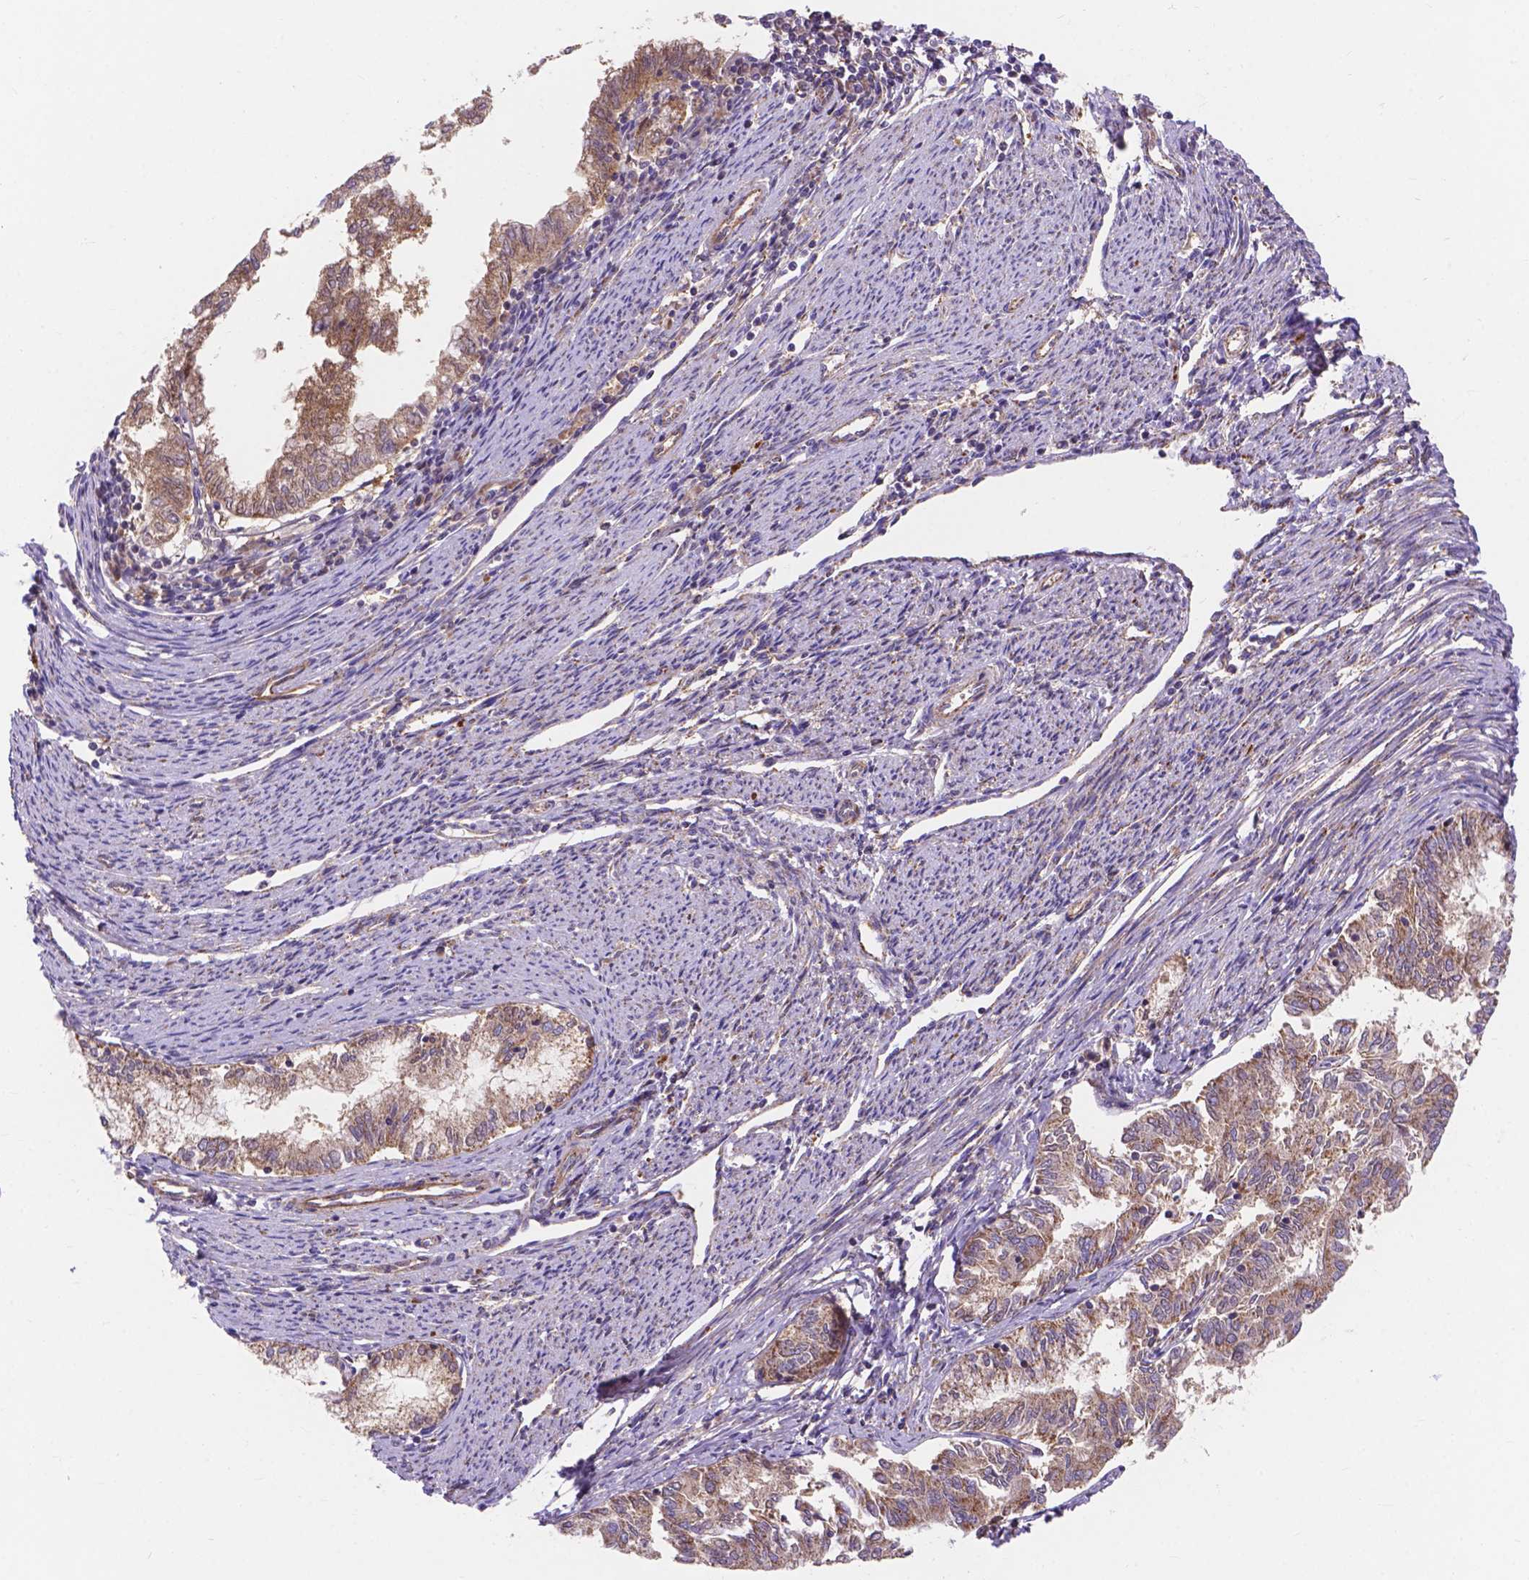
{"staining": {"intensity": "weak", "quantity": "25%-75%", "location": "cytoplasmic/membranous"}, "tissue": "endometrial cancer", "cell_type": "Tumor cells", "image_type": "cancer", "snomed": [{"axis": "morphology", "description": "Adenocarcinoma, NOS"}, {"axis": "topography", "description": "Endometrium"}], "caption": "This is a photomicrograph of immunohistochemistry staining of adenocarcinoma (endometrial), which shows weak staining in the cytoplasmic/membranous of tumor cells.", "gene": "AK3", "patient": {"sex": "female", "age": 79}}